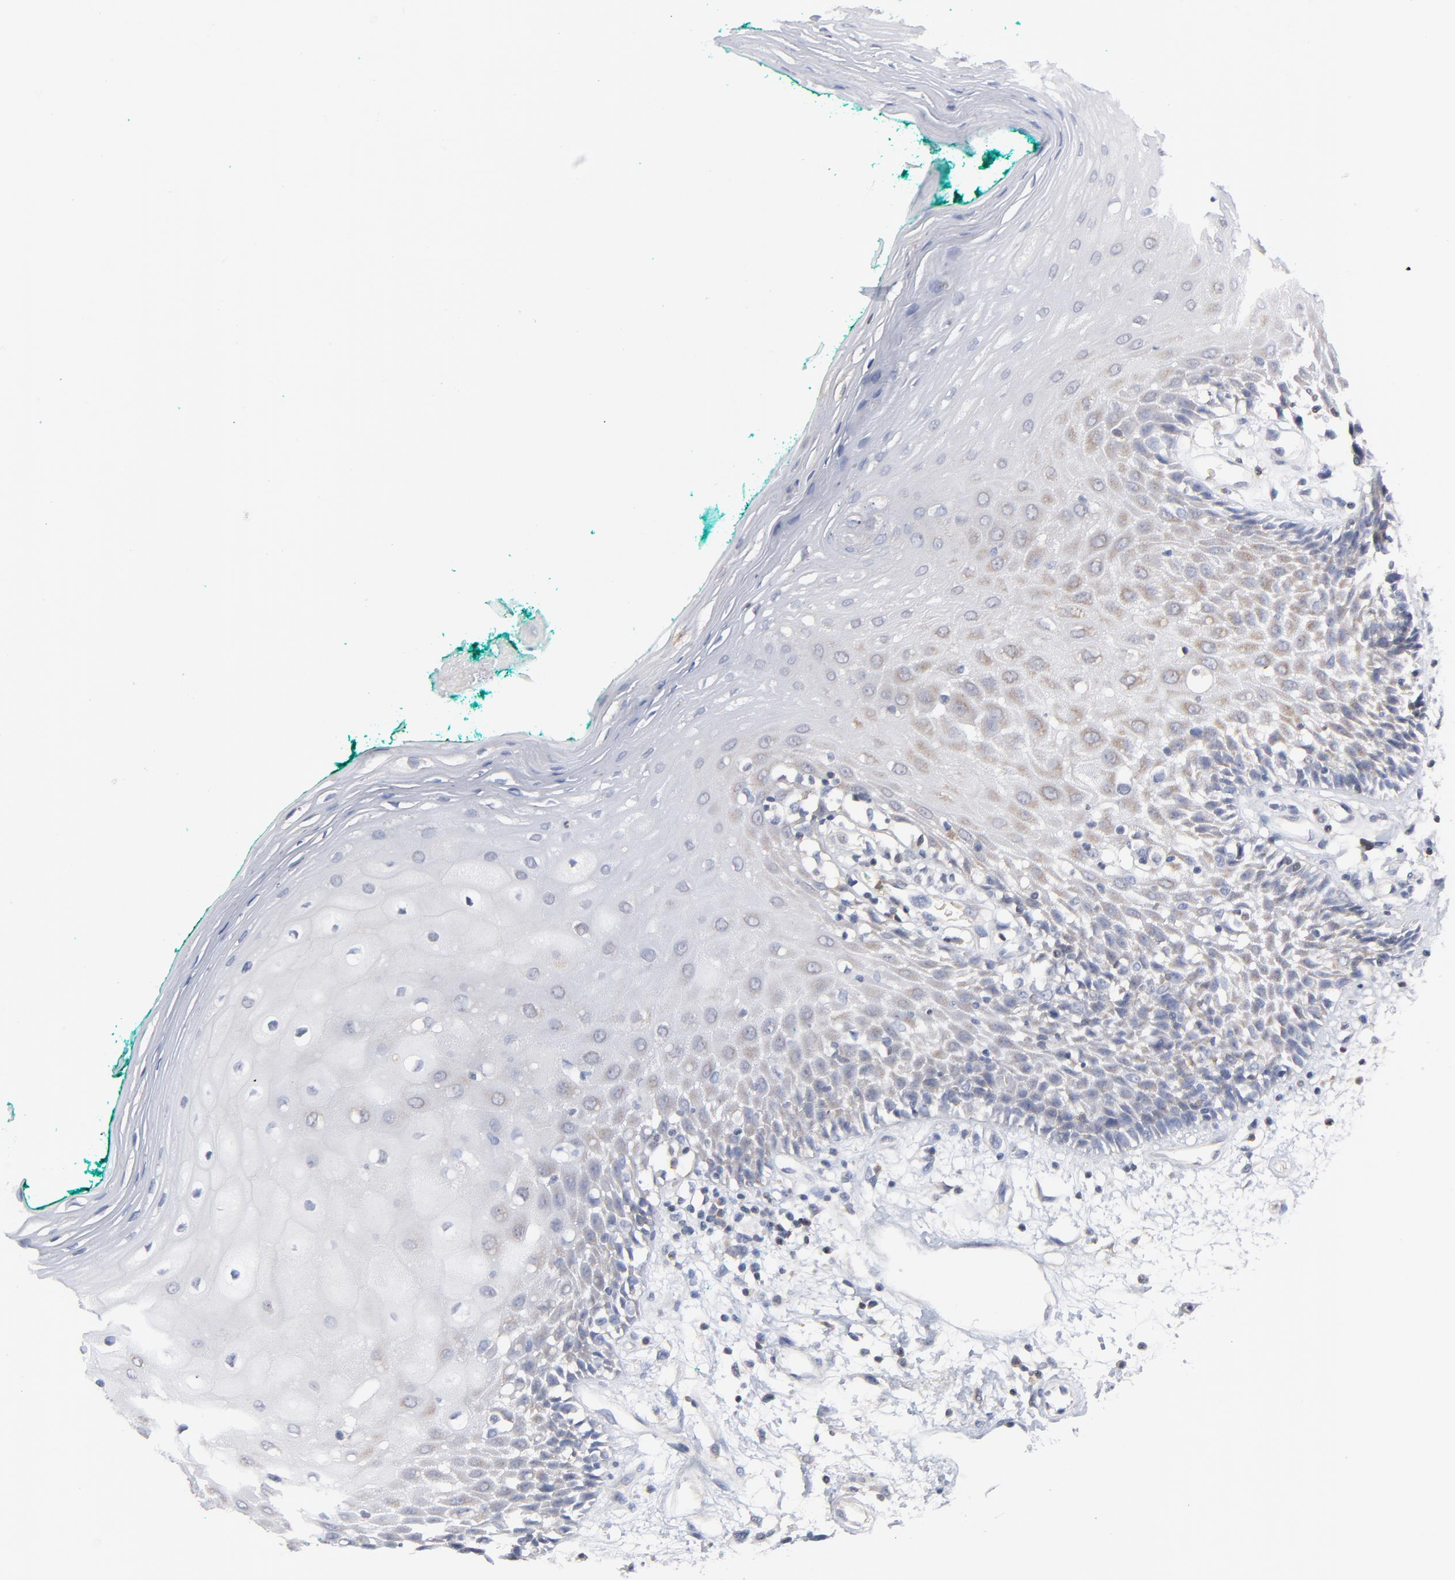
{"staining": {"intensity": "weak", "quantity": "<25%", "location": "cytoplasmic/membranous"}, "tissue": "oral mucosa", "cell_type": "Squamous epithelial cells", "image_type": "normal", "snomed": [{"axis": "morphology", "description": "Normal tissue, NOS"}, {"axis": "morphology", "description": "Squamous cell carcinoma, NOS"}, {"axis": "topography", "description": "Skeletal muscle"}, {"axis": "topography", "description": "Oral tissue"}, {"axis": "topography", "description": "Head-Neck"}], "caption": "Benign oral mucosa was stained to show a protein in brown. There is no significant positivity in squamous epithelial cells. (Immunohistochemistry, brightfield microscopy, high magnification).", "gene": "CAB39L", "patient": {"sex": "female", "age": 84}}